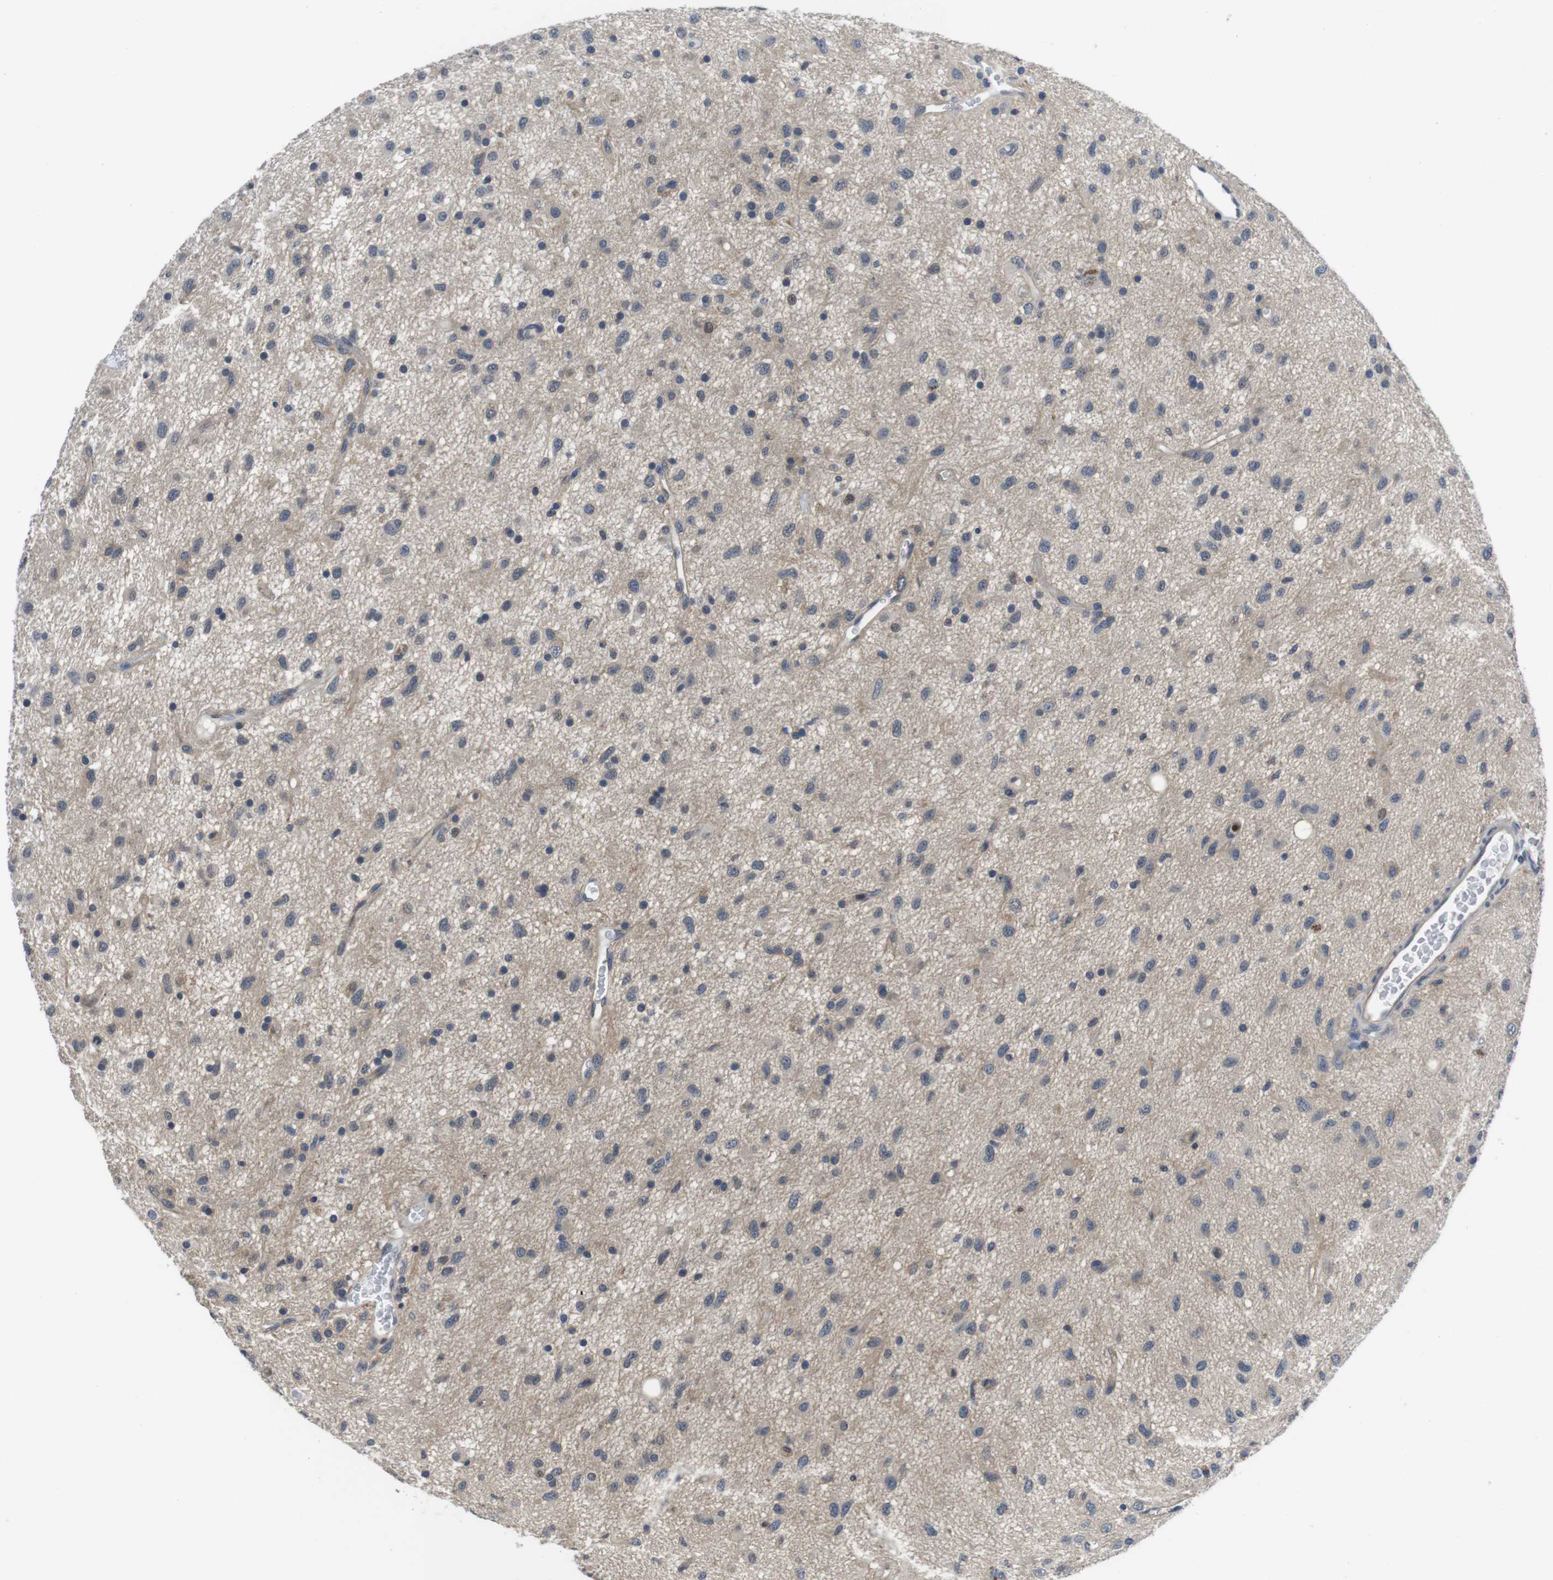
{"staining": {"intensity": "weak", "quantity": "<25%", "location": "cytoplasmic/membranous"}, "tissue": "glioma", "cell_type": "Tumor cells", "image_type": "cancer", "snomed": [{"axis": "morphology", "description": "Glioma, malignant, Low grade"}, {"axis": "topography", "description": "Brain"}], "caption": "The immunohistochemistry histopathology image has no significant positivity in tumor cells of glioma tissue.", "gene": "FADD", "patient": {"sex": "male", "age": 77}}